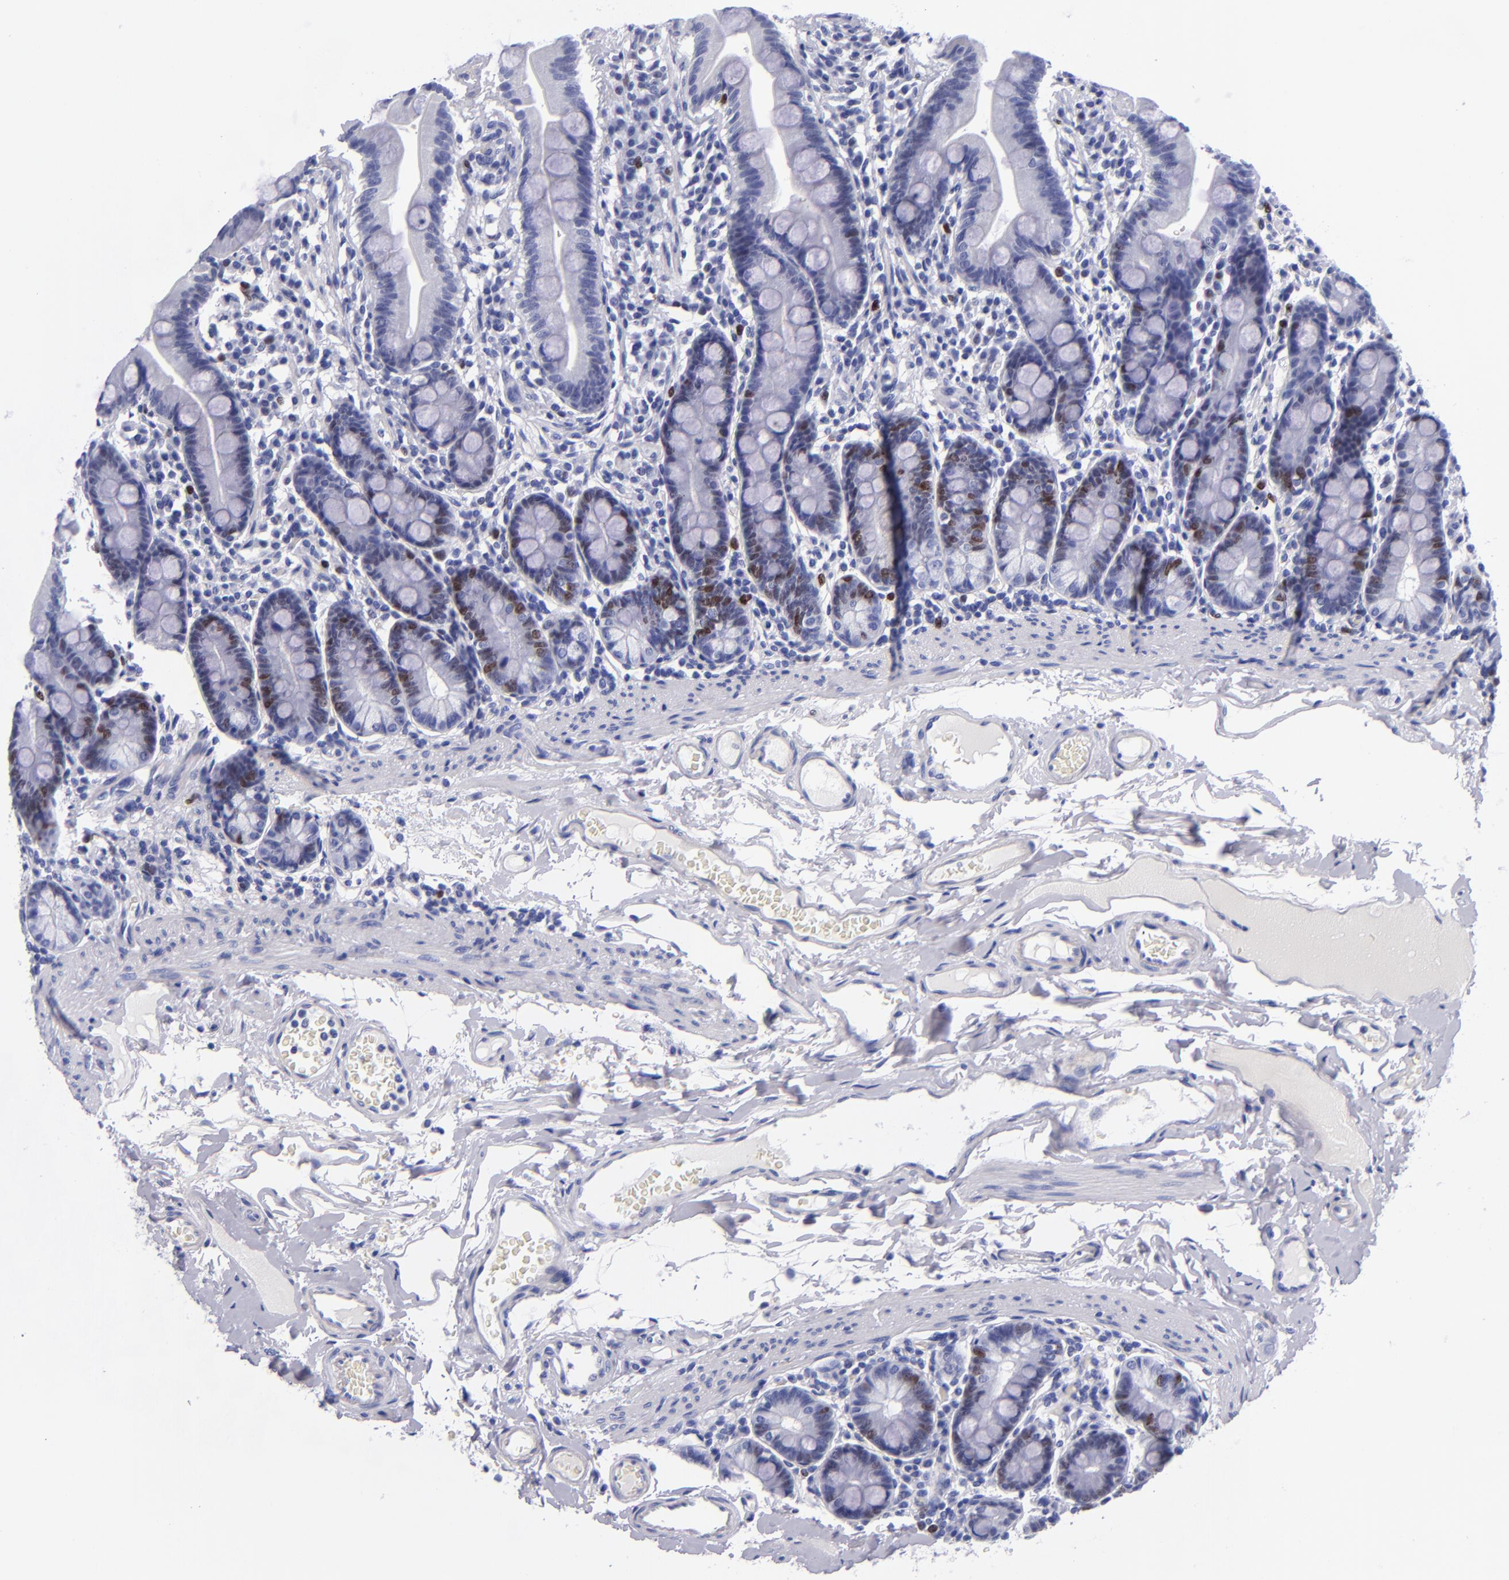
{"staining": {"intensity": "moderate", "quantity": "25%-75%", "location": "nuclear"}, "tissue": "duodenum", "cell_type": "Glandular cells", "image_type": "normal", "snomed": [{"axis": "morphology", "description": "Normal tissue, NOS"}, {"axis": "topography", "description": "Duodenum"}], "caption": "A brown stain shows moderate nuclear staining of a protein in glandular cells of benign duodenum. (DAB (3,3'-diaminobenzidine) IHC with brightfield microscopy, high magnification).", "gene": "MCM7", "patient": {"sex": "male", "age": 50}}